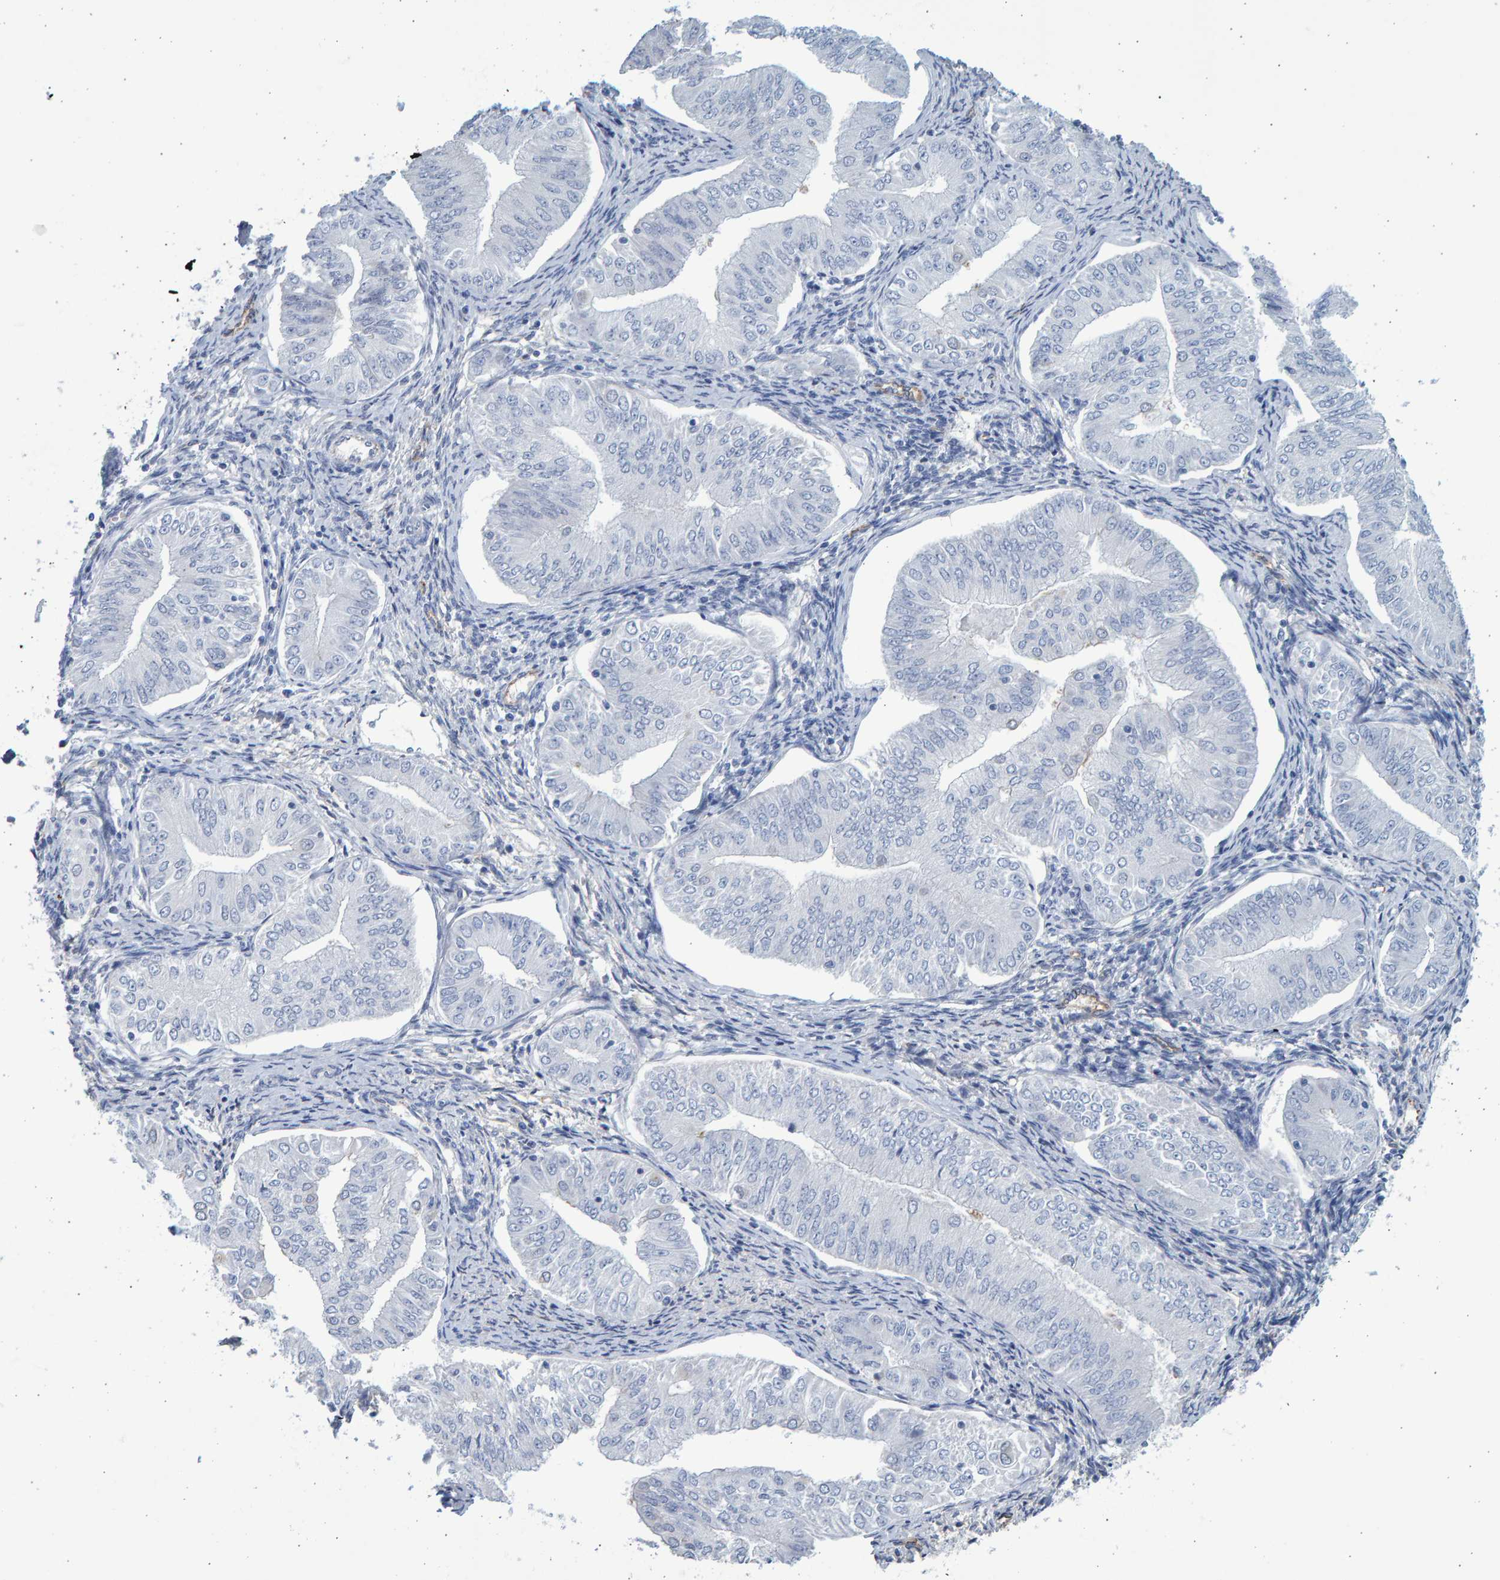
{"staining": {"intensity": "negative", "quantity": "none", "location": "none"}, "tissue": "endometrial cancer", "cell_type": "Tumor cells", "image_type": "cancer", "snomed": [{"axis": "morphology", "description": "Normal tissue, NOS"}, {"axis": "morphology", "description": "Adenocarcinoma, NOS"}, {"axis": "topography", "description": "Endometrium"}], "caption": "A photomicrograph of endometrial adenocarcinoma stained for a protein shows no brown staining in tumor cells.", "gene": "SLC34A3", "patient": {"sex": "female", "age": 53}}